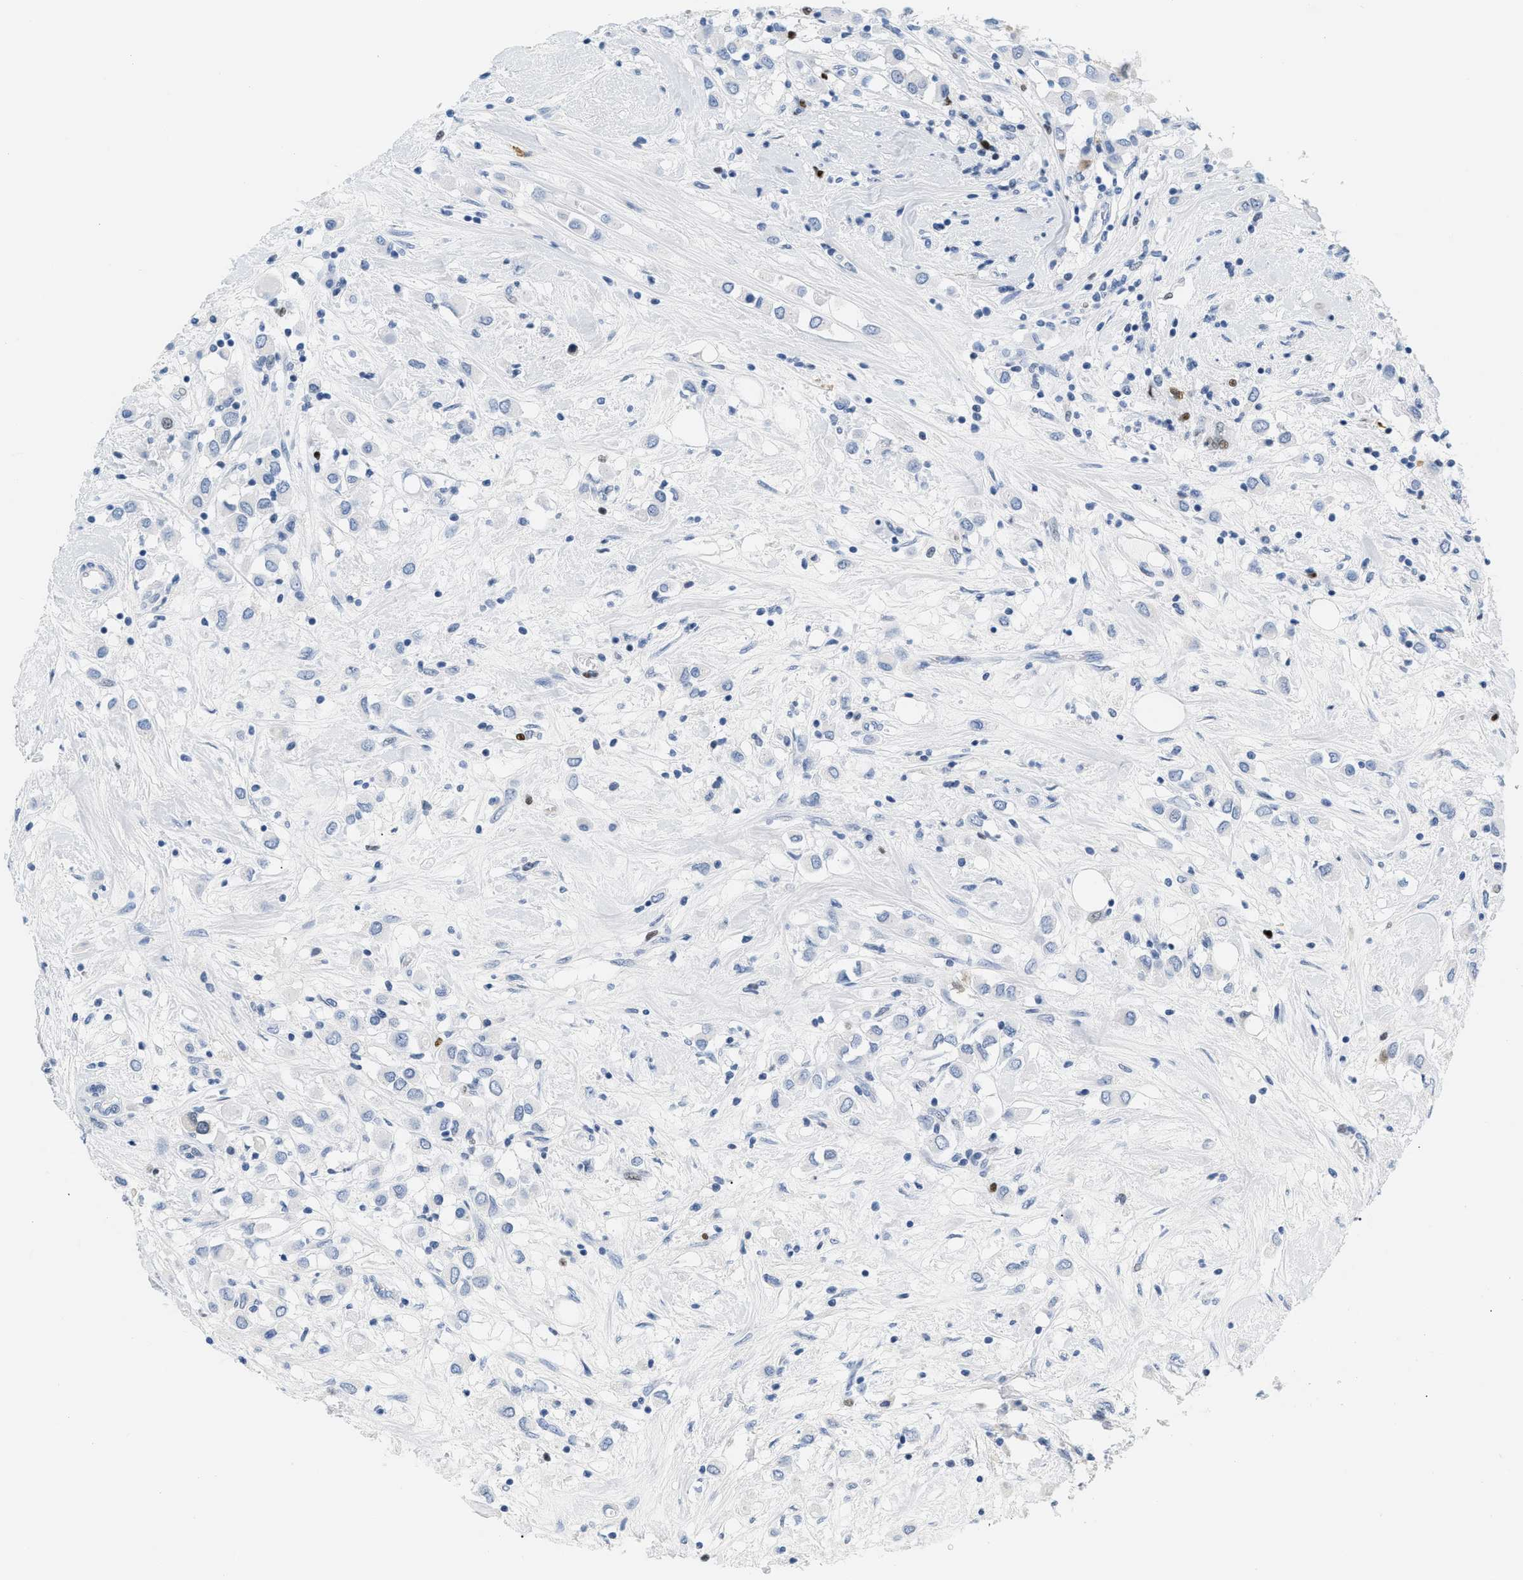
{"staining": {"intensity": "moderate", "quantity": "<25%", "location": "nuclear"}, "tissue": "breast cancer", "cell_type": "Tumor cells", "image_type": "cancer", "snomed": [{"axis": "morphology", "description": "Duct carcinoma"}, {"axis": "topography", "description": "Breast"}], "caption": "A photomicrograph of intraductal carcinoma (breast) stained for a protein exhibits moderate nuclear brown staining in tumor cells.", "gene": "MCM7", "patient": {"sex": "female", "age": 61}}